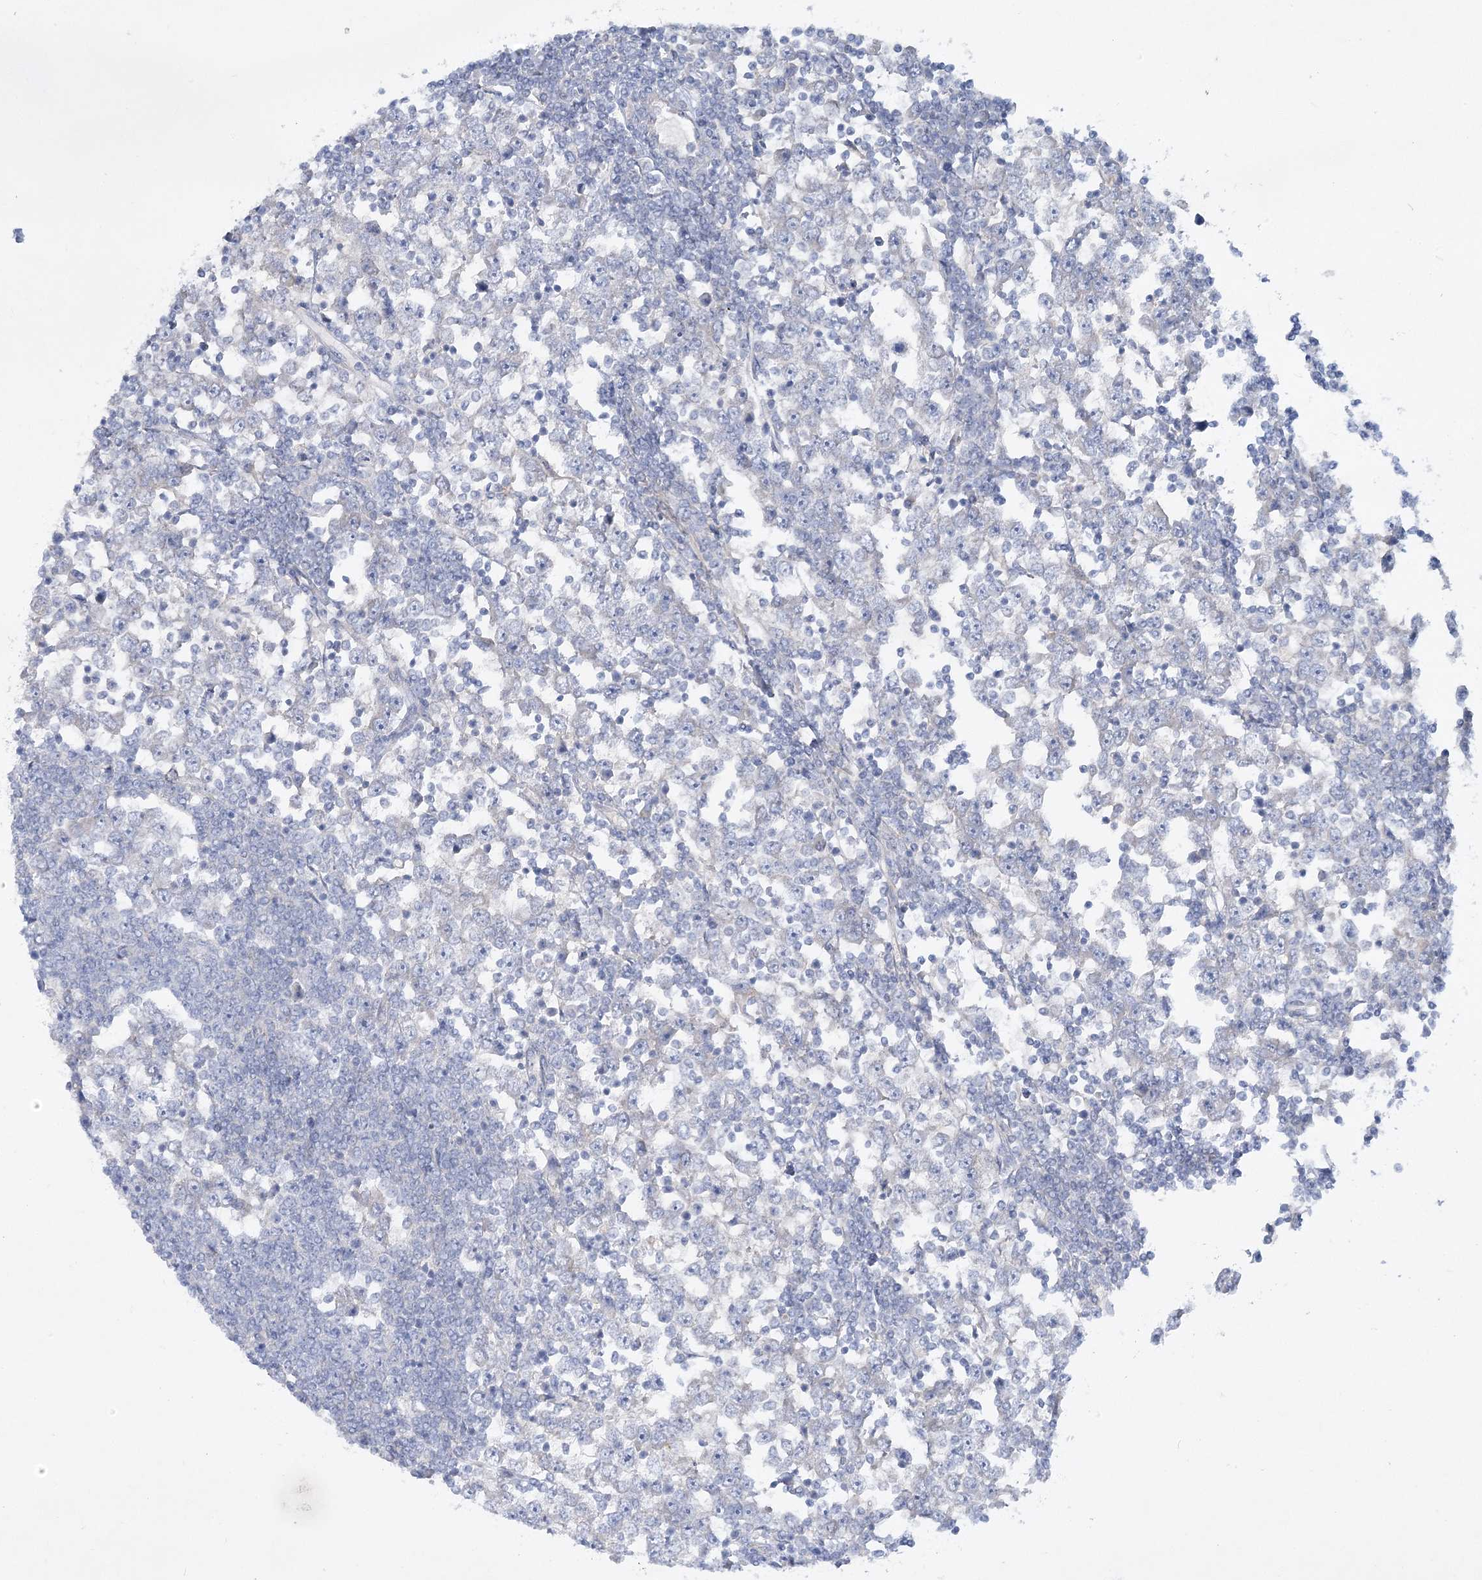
{"staining": {"intensity": "negative", "quantity": "none", "location": "none"}, "tissue": "testis cancer", "cell_type": "Tumor cells", "image_type": "cancer", "snomed": [{"axis": "morphology", "description": "Seminoma, NOS"}, {"axis": "topography", "description": "Testis"}], "caption": "Immunohistochemical staining of seminoma (testis) displays no significant staining in tumor cells. (Stains: DAB IHC with hematoxylin counter stain, Microscopy: brightfield microscopy at high magnification).", "gene": "AAMDC", "patient": {"sex": "male", "age": 65}}